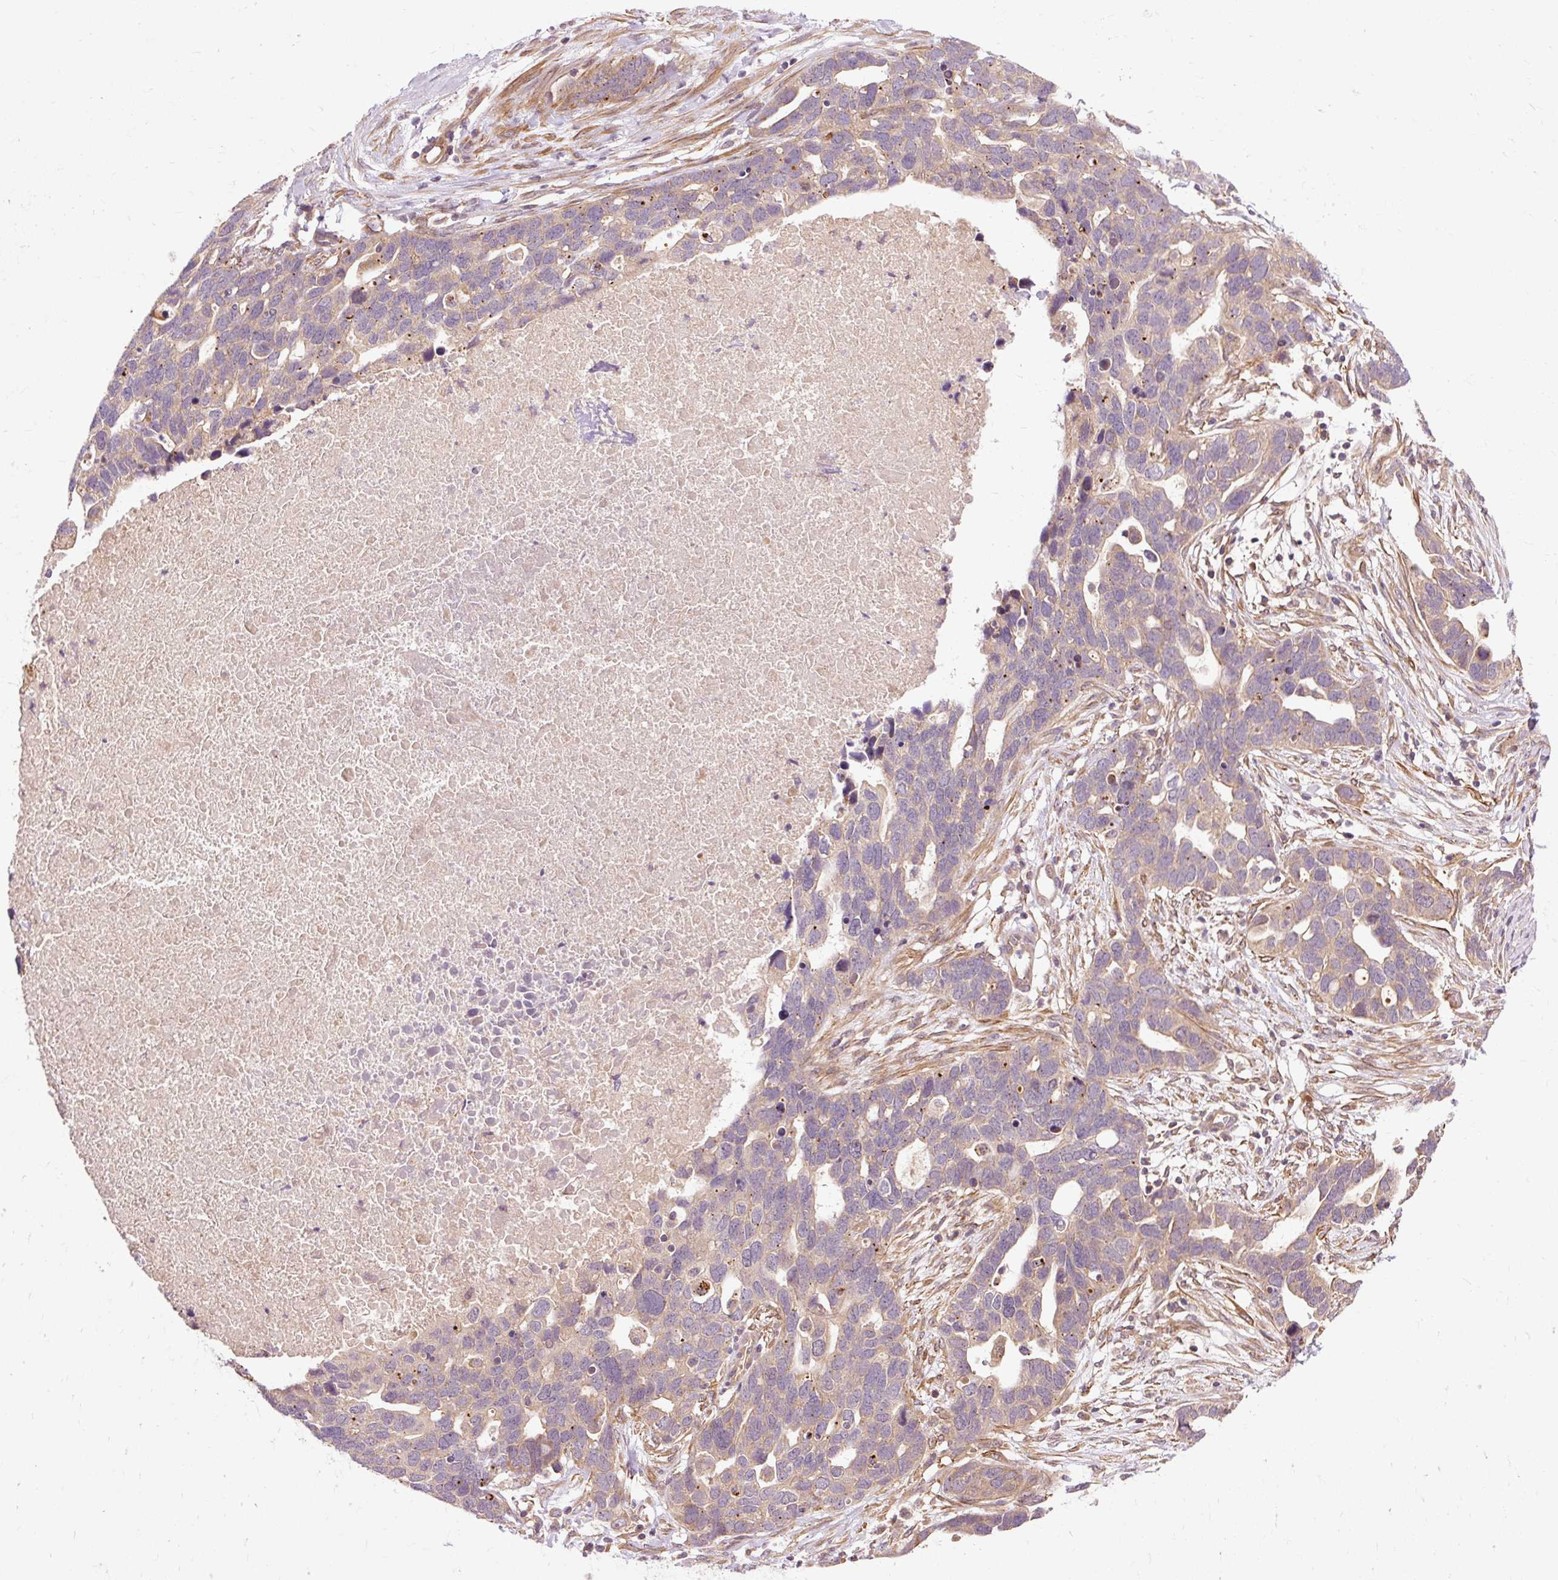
{"staining": {"intensity": "weak", "quantity": "25%-75%", "location": "cytoplasmic/membranous"}, "tissue": "ovarian cancer", "cell_type": "Tumor cells", "image_type": "cancer", "snomed": [{"axis": "morphology", "description": "Cystadenocarcinoma, serous, NOS"}, {"axis": "topography", "description": "Ovary"}], "caption": "Serous cystadenocarcinoma (ovarian) tissue displays weak cytoplasmic/membranous positivity in about 25%-75% of tumor cells, visualized by immunohistochemistry.", "gene": "RIPOR3", "patient": {"sex": "female", "age": 54}}